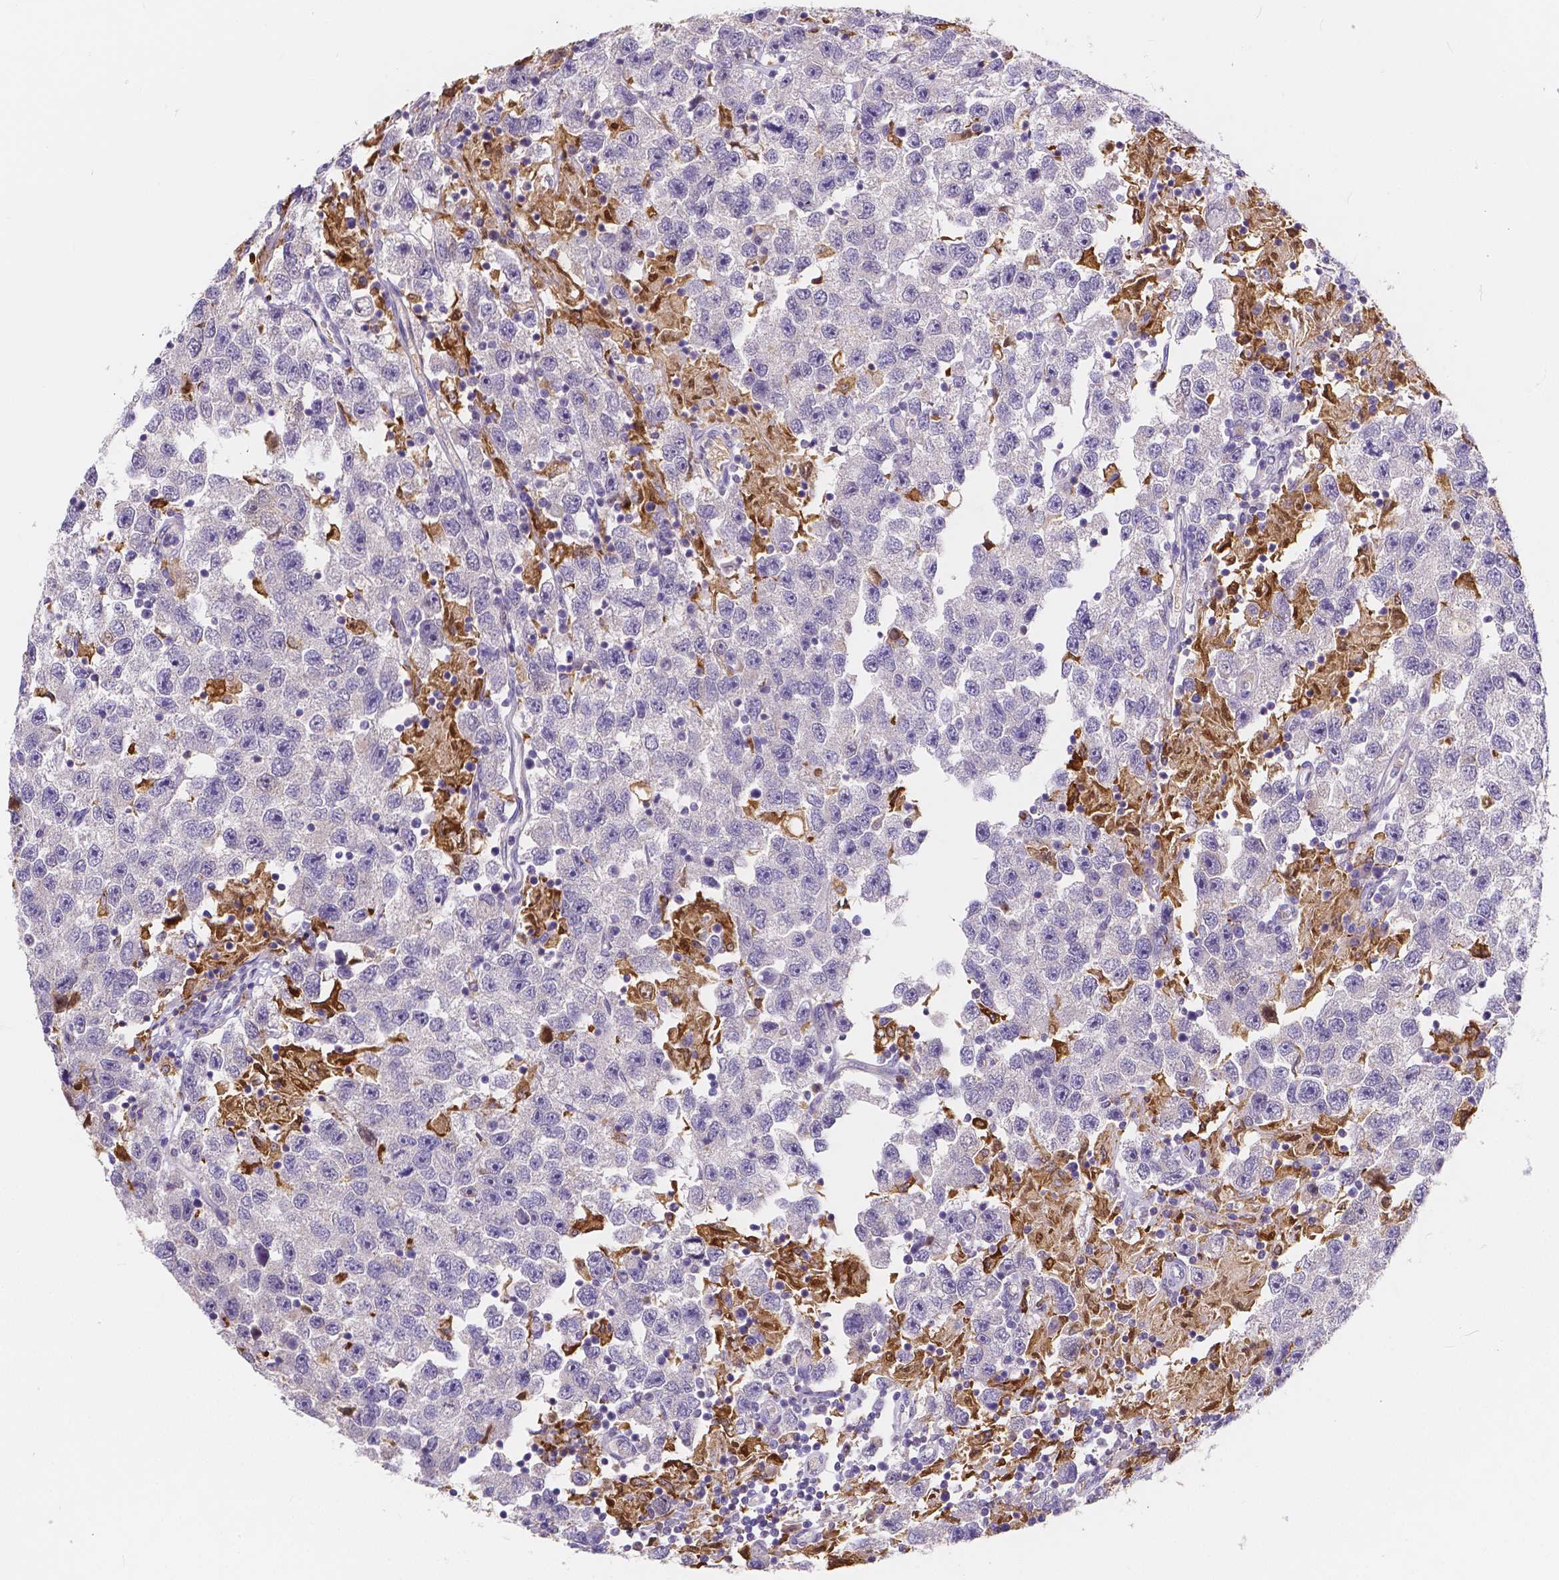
{"staining": {"intensity": "negative", "quantity": "none", "location": "none"}, "tissue": "testis cancer", "cell_type": "Tumor cells", "image_type": "cancer", "snomed": [{"axis": "morphology", "description": "Seminoma, NOS"}, {"axis": "topography", "description": "Testis"}], "caption": "Immunohistochemical staining of human testis cancer displays no significant staining in tumor cells.", "gene": "ACP5", "patient": {"sex": "male", "age": 26}}